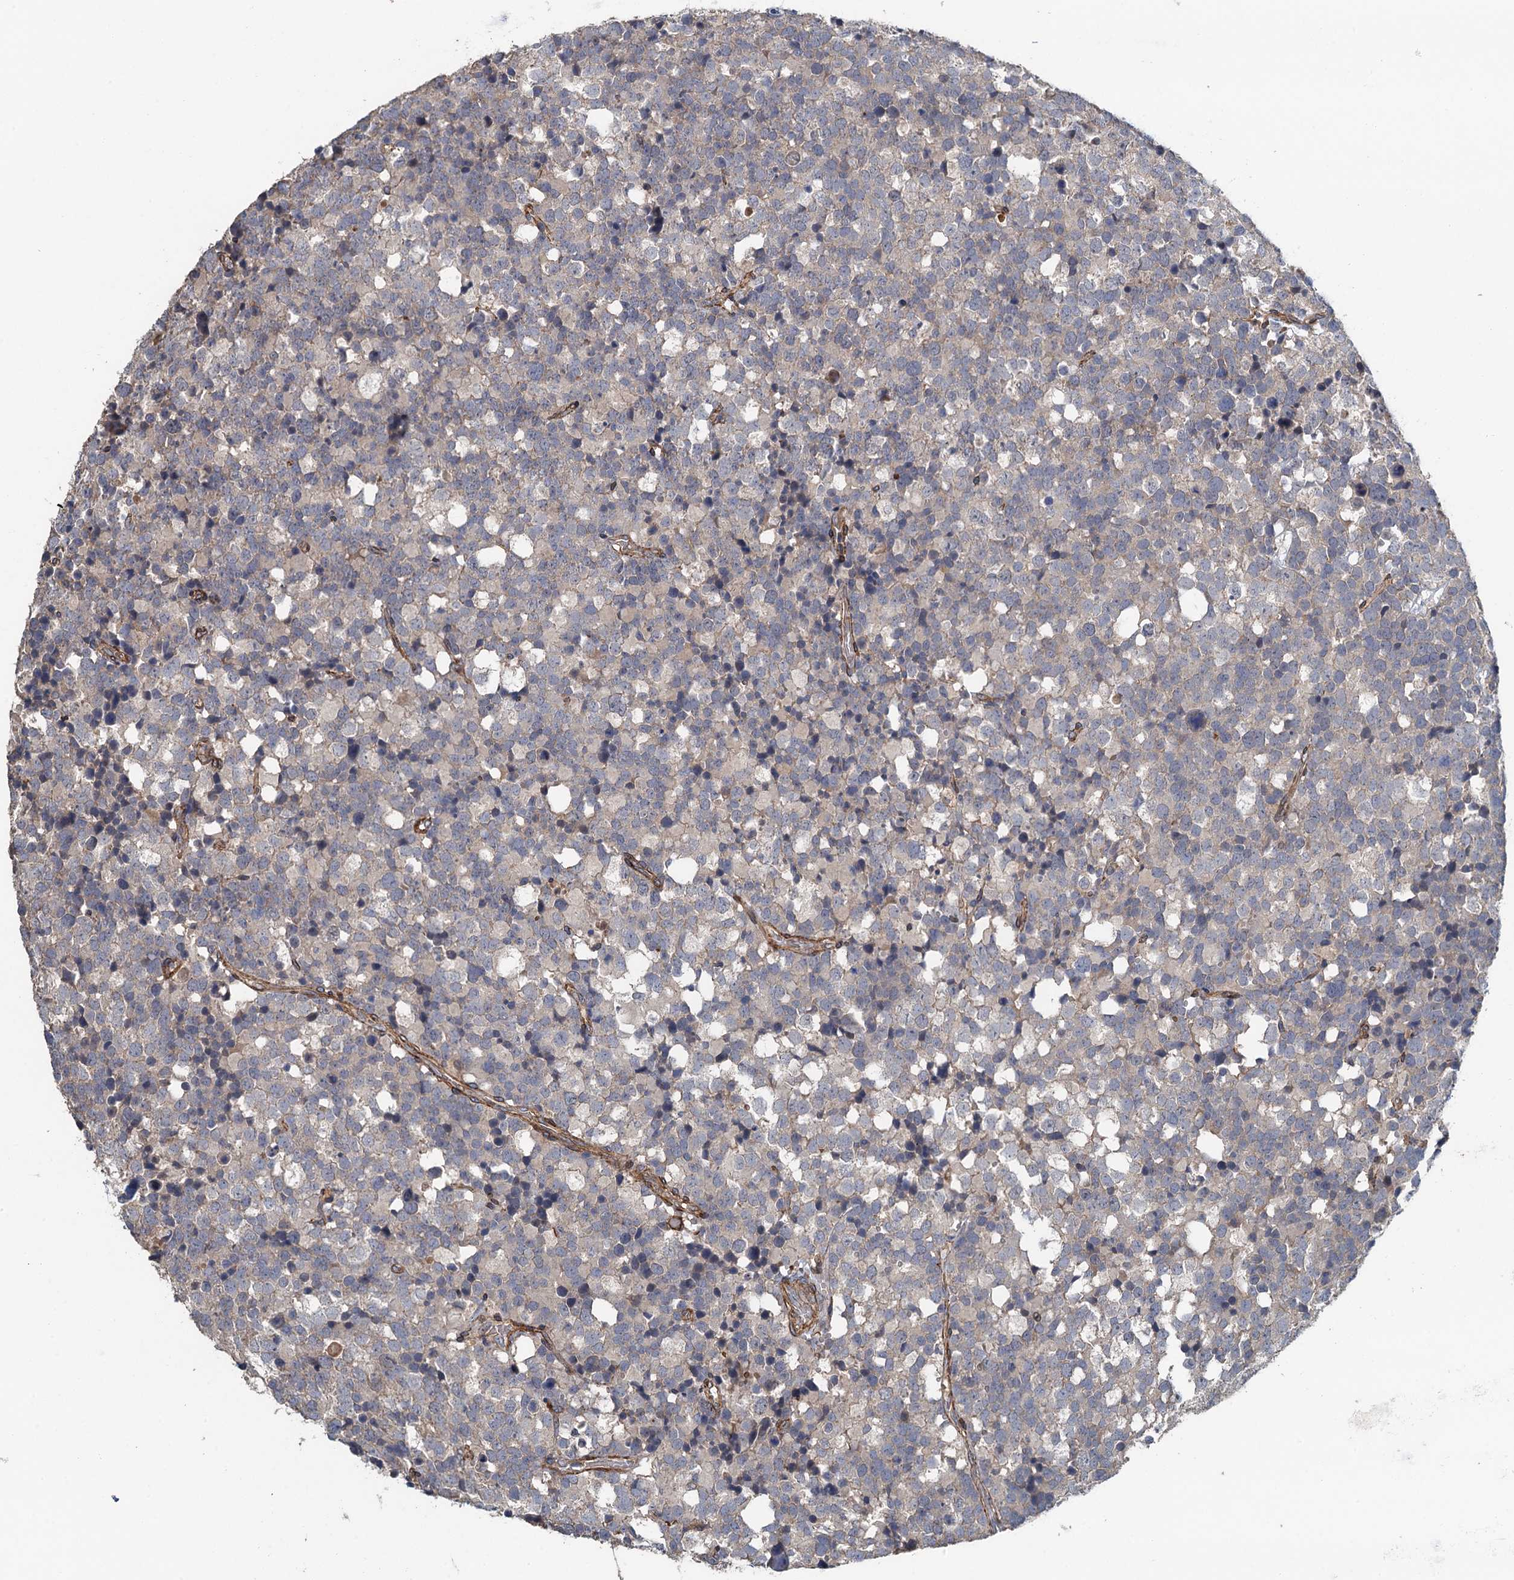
{"staining": {"intensity": "negative", "quantity": "none", "location": "none"}, "tissue": "testis cancer", "cell_type": "Tumor cells", "image_type": "cancer", "snomed": [{"axis": "morphology", "description": "Seminoma, NOS"}, {"axis": "topography", "description": "Testis"}], "caption": "An immunohistochemistry histopathology image of testis seminoma is shown. There is no staining in tumor cells of testis seminoma. (Immunohistochemistry, brightfield microscopy, high magnification).", "gene": "RSAD2", "patient": {"sex": "male", "age": 71}}